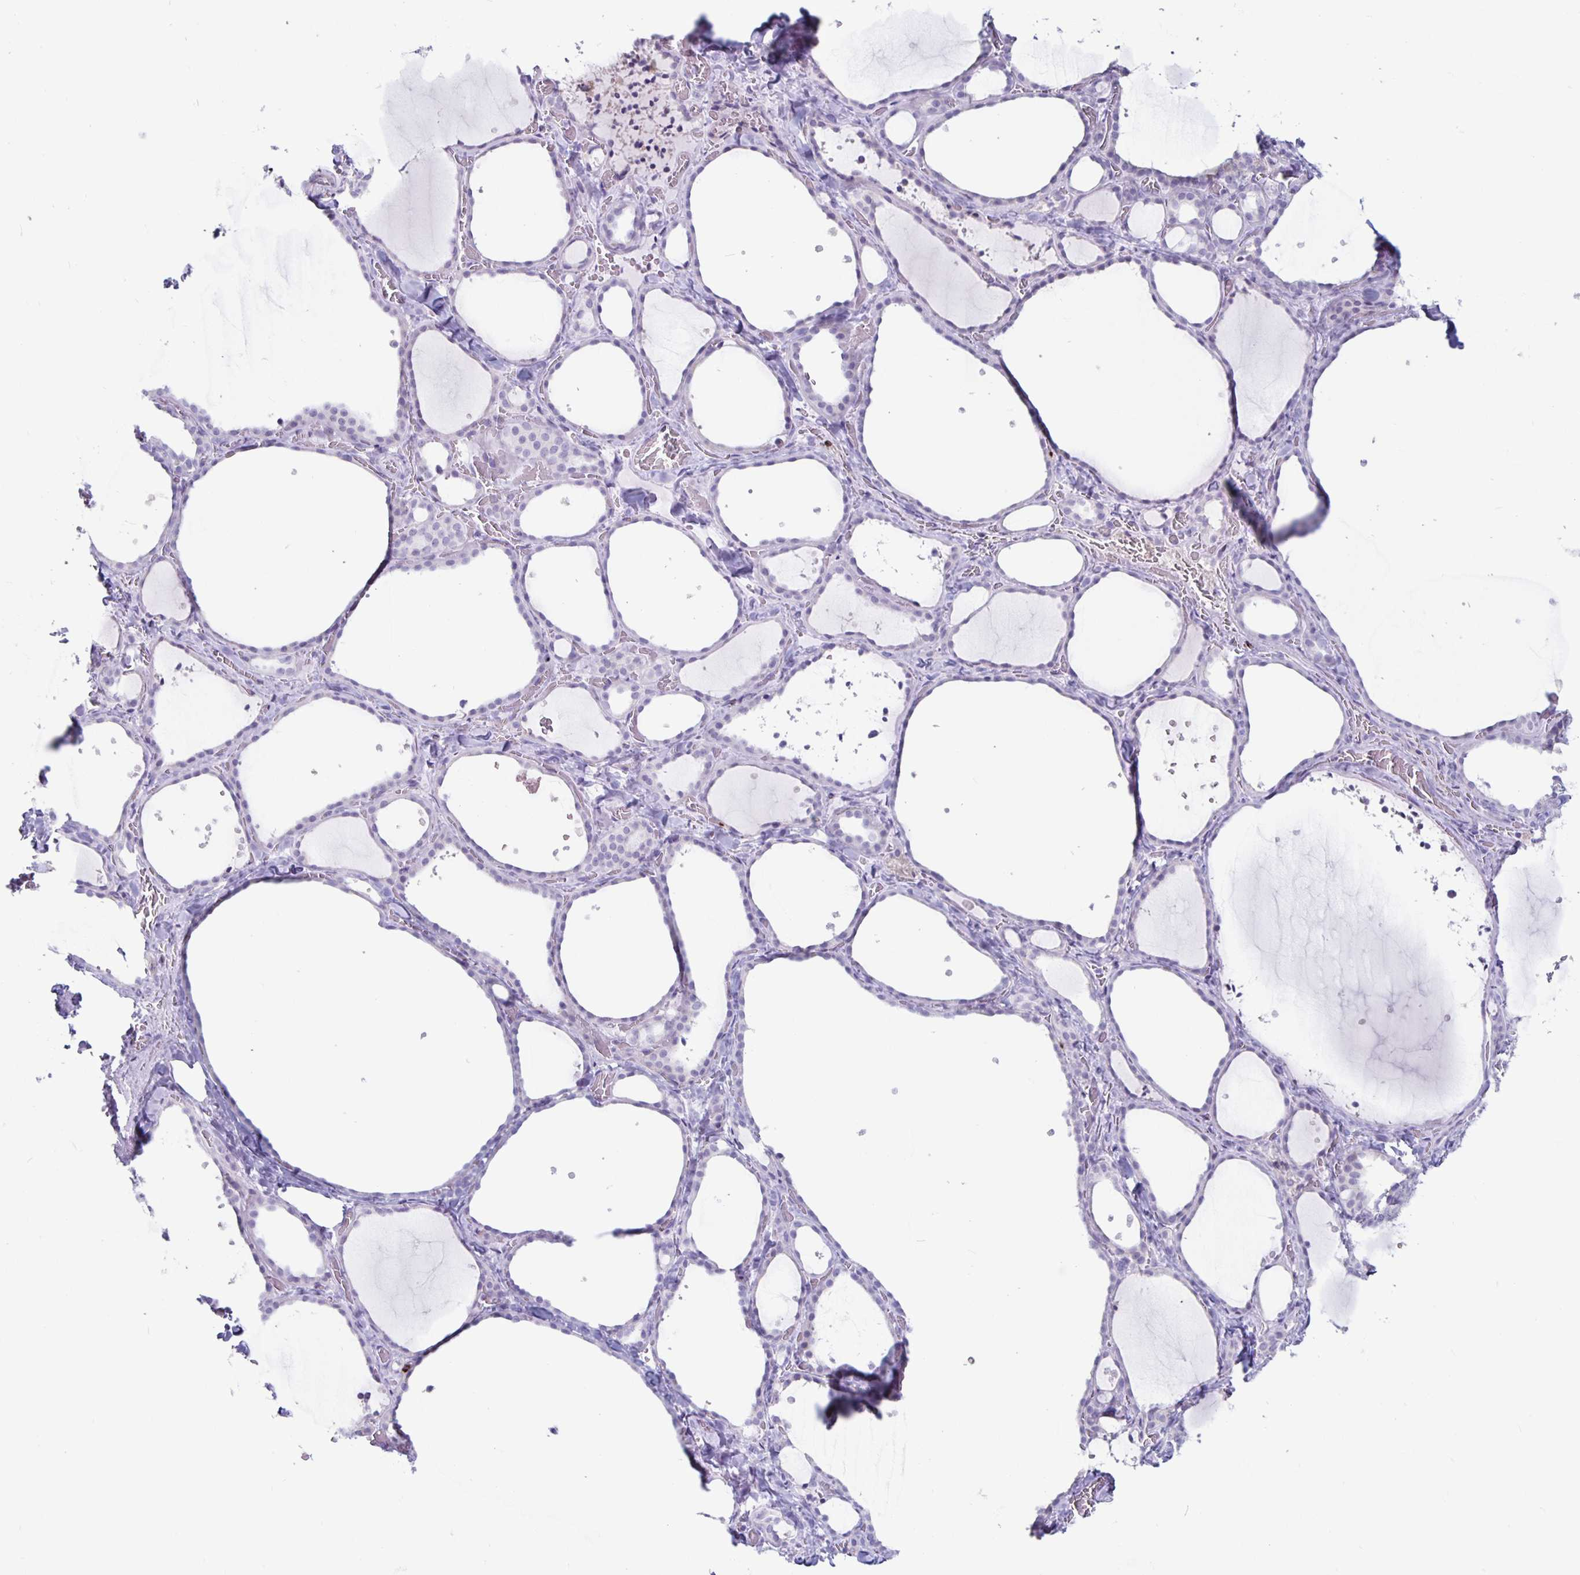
{"staining": {"intensity": "negative", "quantity": "none", "location": "none"}, "tissue": "thyroid gland", "cell_type": "Glandular cells", "image_type": "normal", "snomed": [{"axis": "morphology", "description": "Normal tissue, NOS"}, {"axis": "topography", "description": "Thyroid gland"}], "caption": "This is an immunohistochemistry (IHC) photomicrograph of unremarkable thyroid gland. There is no staining in glandular cells.", "gene": "GZMK", "patient": {"sex": "female", "age": 36}}